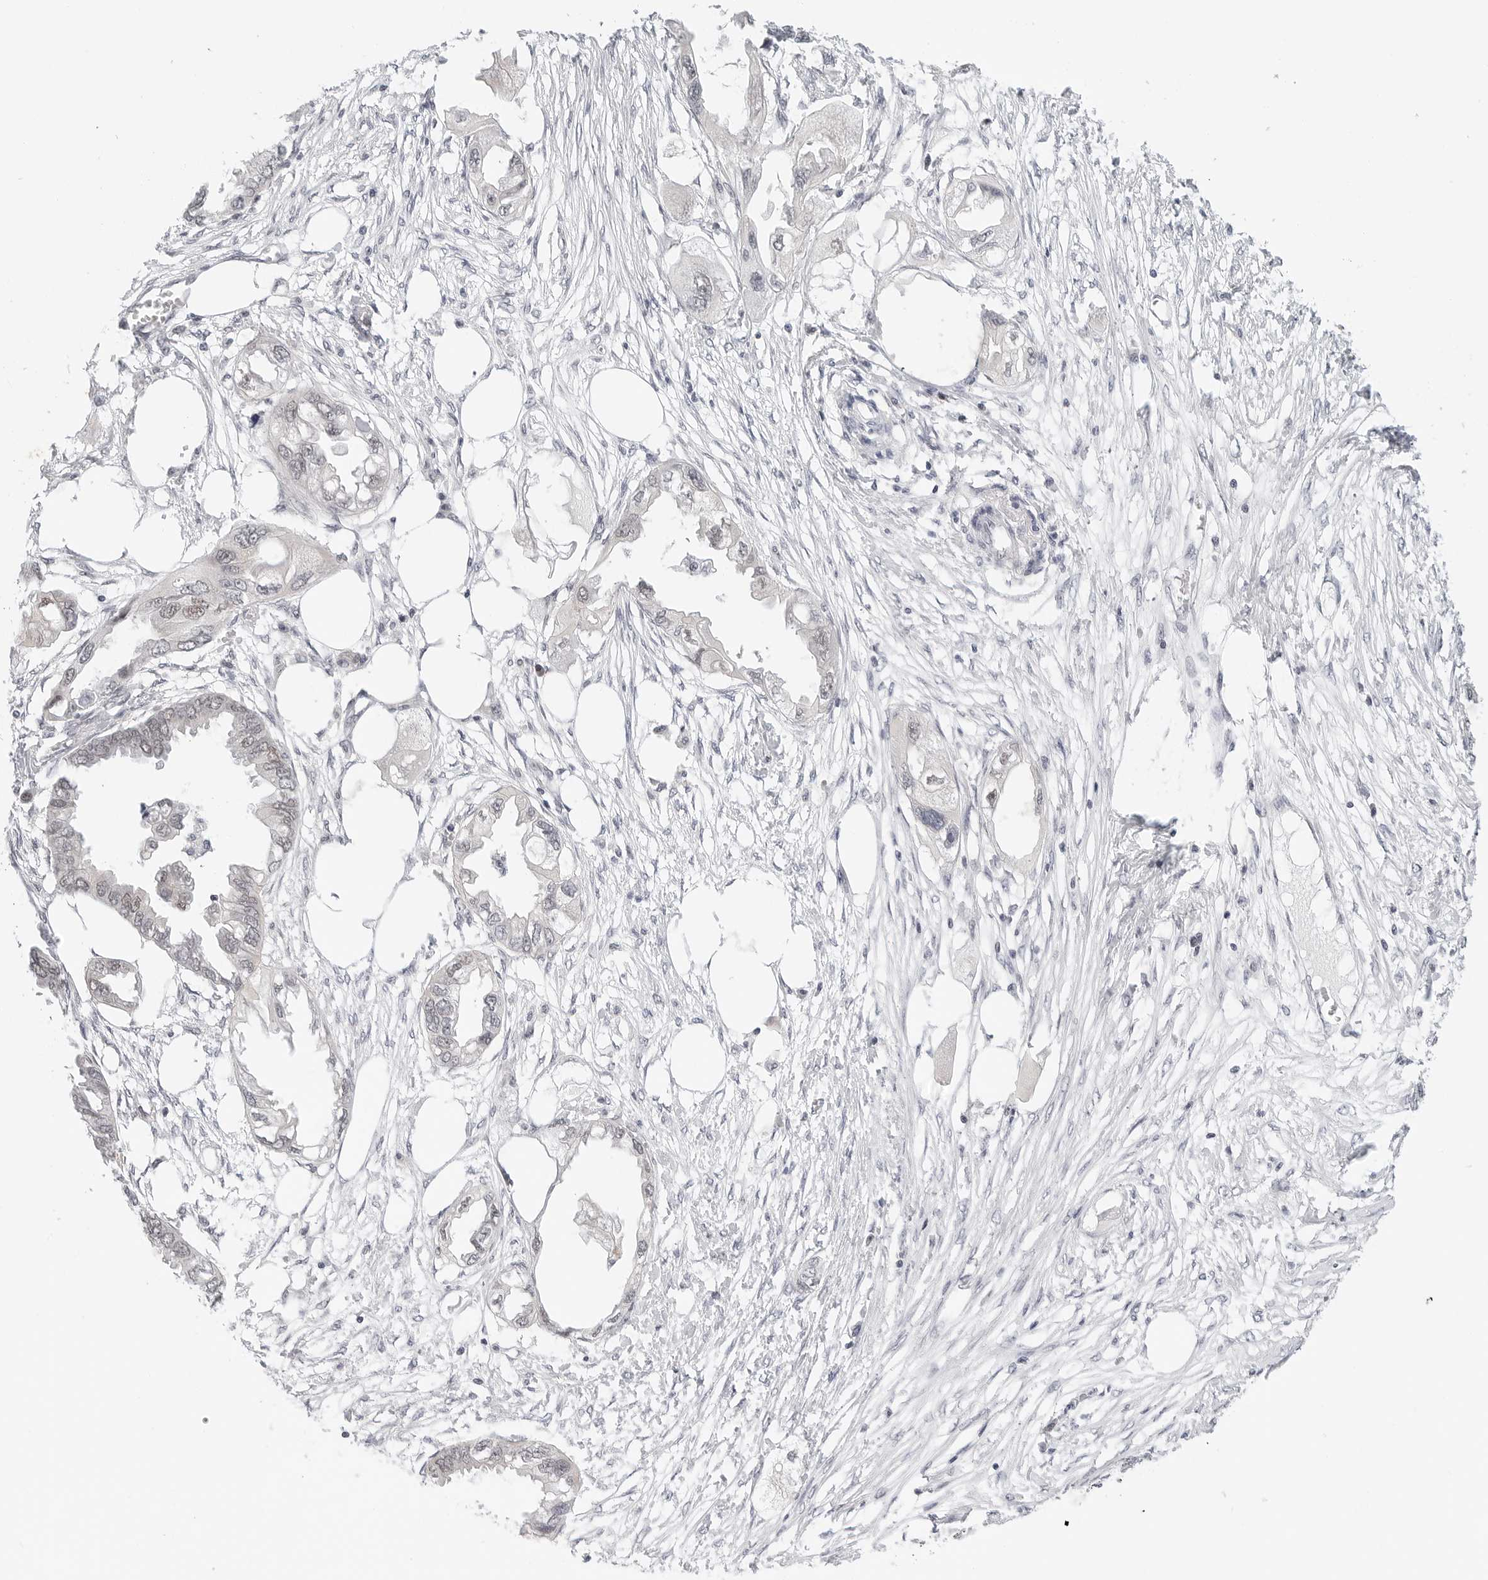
{"staining": {"intensity": "weak", "quantity": "<25%", "location": "nuclear"}, "tissue": "endometrial cancer", "cell_type": "Tumor cells", "image_type": "cancer", "snomed": [{"axis": "morphology", "description": "Adenocarcinoma, NOS"}, {"axis": "morphology", "description": "Adenocarcinoma, metastatic, NOS"}, {"axis": "topography", "description": "Adipose tissue"}, {"axis": "topography", "description": "Endometrium"}], "caption": "Immunohistochemical staining of endometrial cancer (adenocarcinoma) reveals no significant positivity in tumor cells. (DAB IHC with hematoxylin counter stain).", "gene": "TSEN2", "patient": {"sex": "female", "age": 67}}